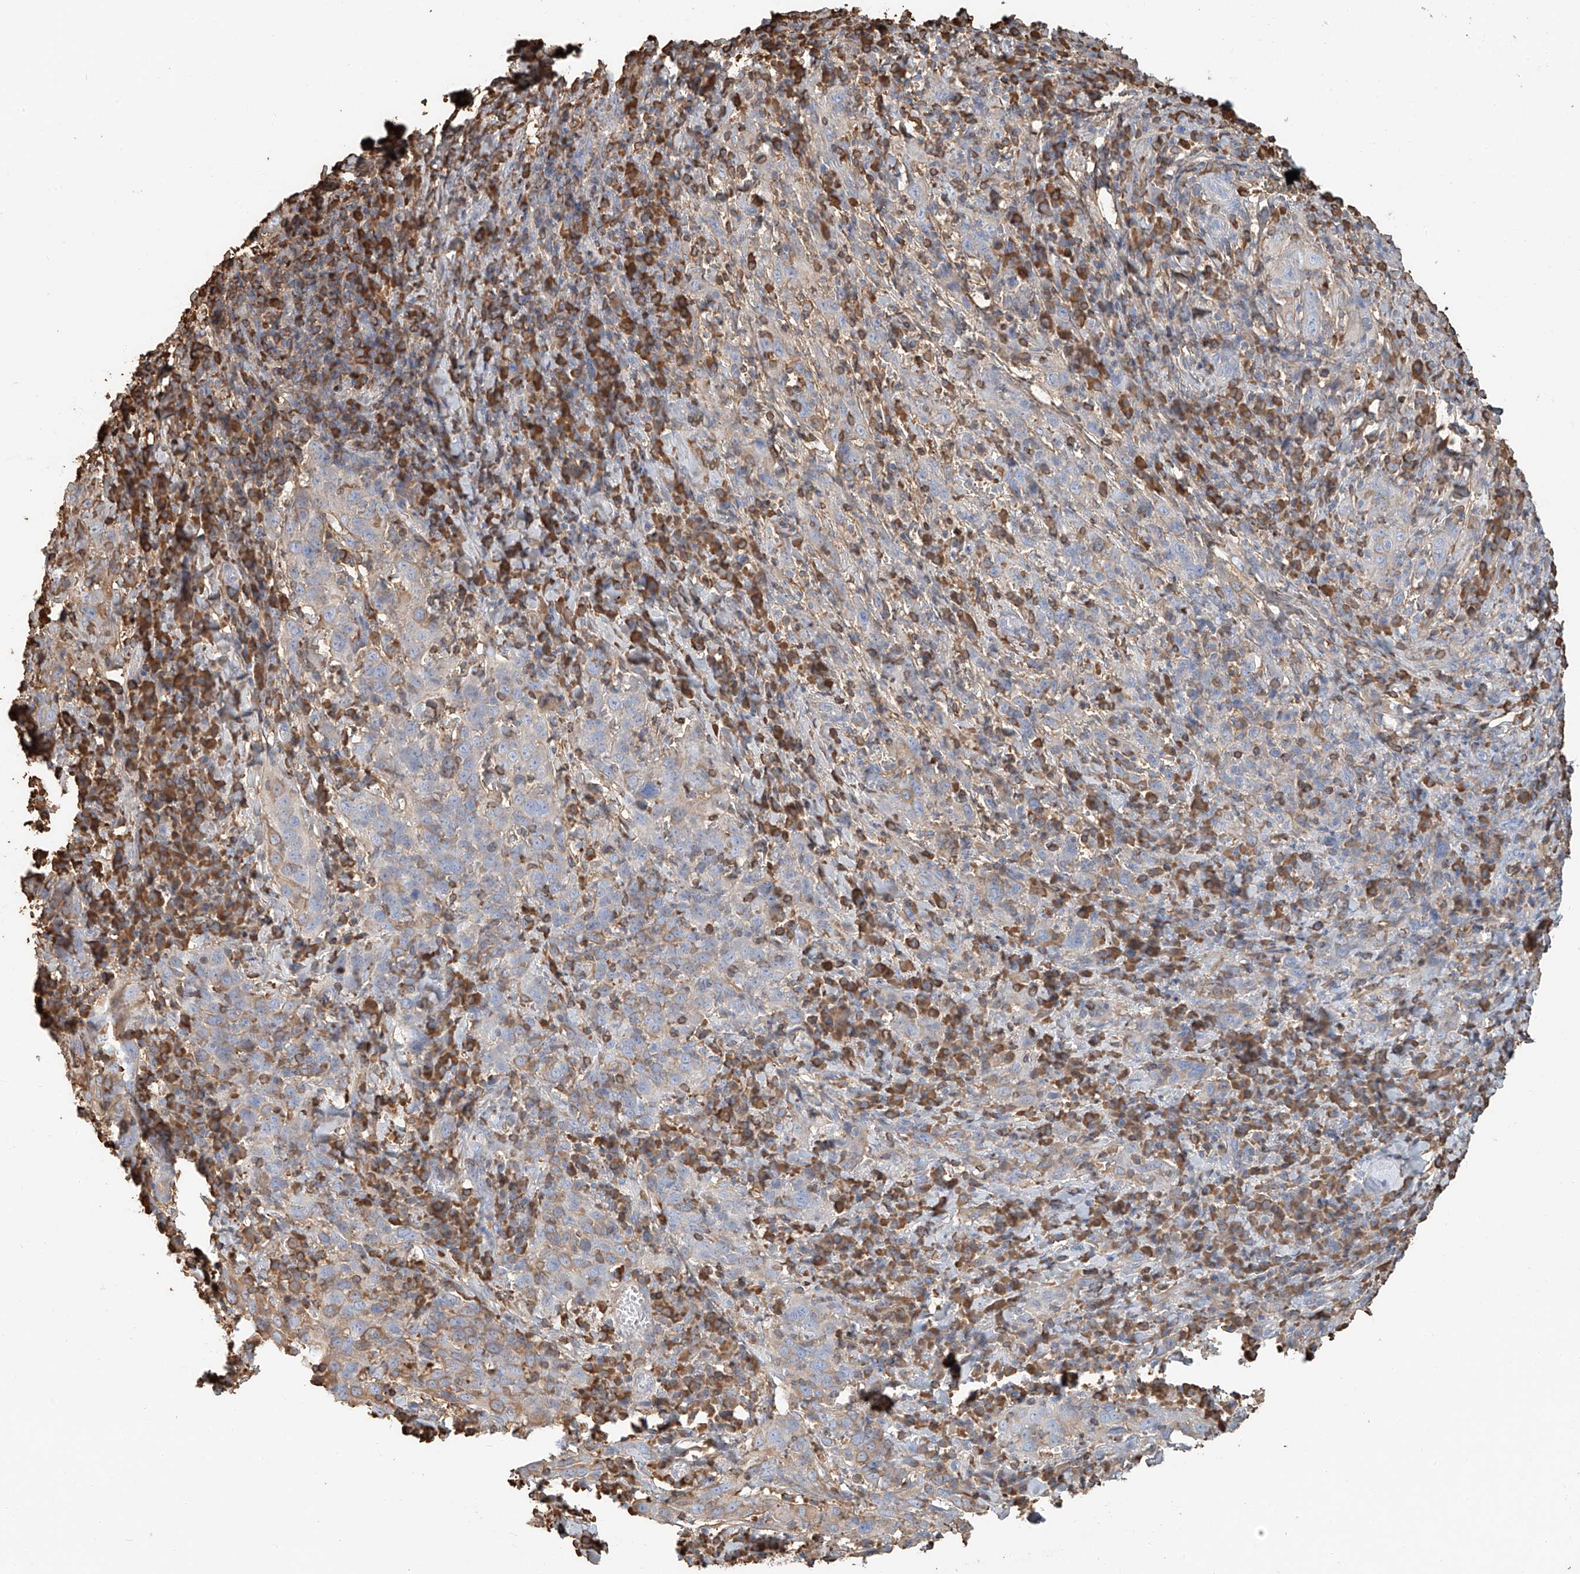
{"staining": {"intensity": "weak", "quantity": "<25%", "location": "cytoplasmic/membranous"}, "tissue": "cervical cancer", "cell_type": "Tumor cells", "image_type": "cancer", "snomed": [{"axis": "morphology", "description": "Squamous cell carcinoma, NOS"}, {"axis": "topography", "description": "Cervix"}], "caption": "This micrograph is of cervical squamous cell carcinoma stained with immunohistochemistry to label a protein in brown with the nuclei are counter-stained blue. There is no positivity in tumor cells. The staining is performed using DAB (3,3'-diaminobenzidine) brown chromogen with nuclei counter-stained in using hematoxylin.", "gene": "ZFP30", "patient": {"sex": "female", "age": 46}}